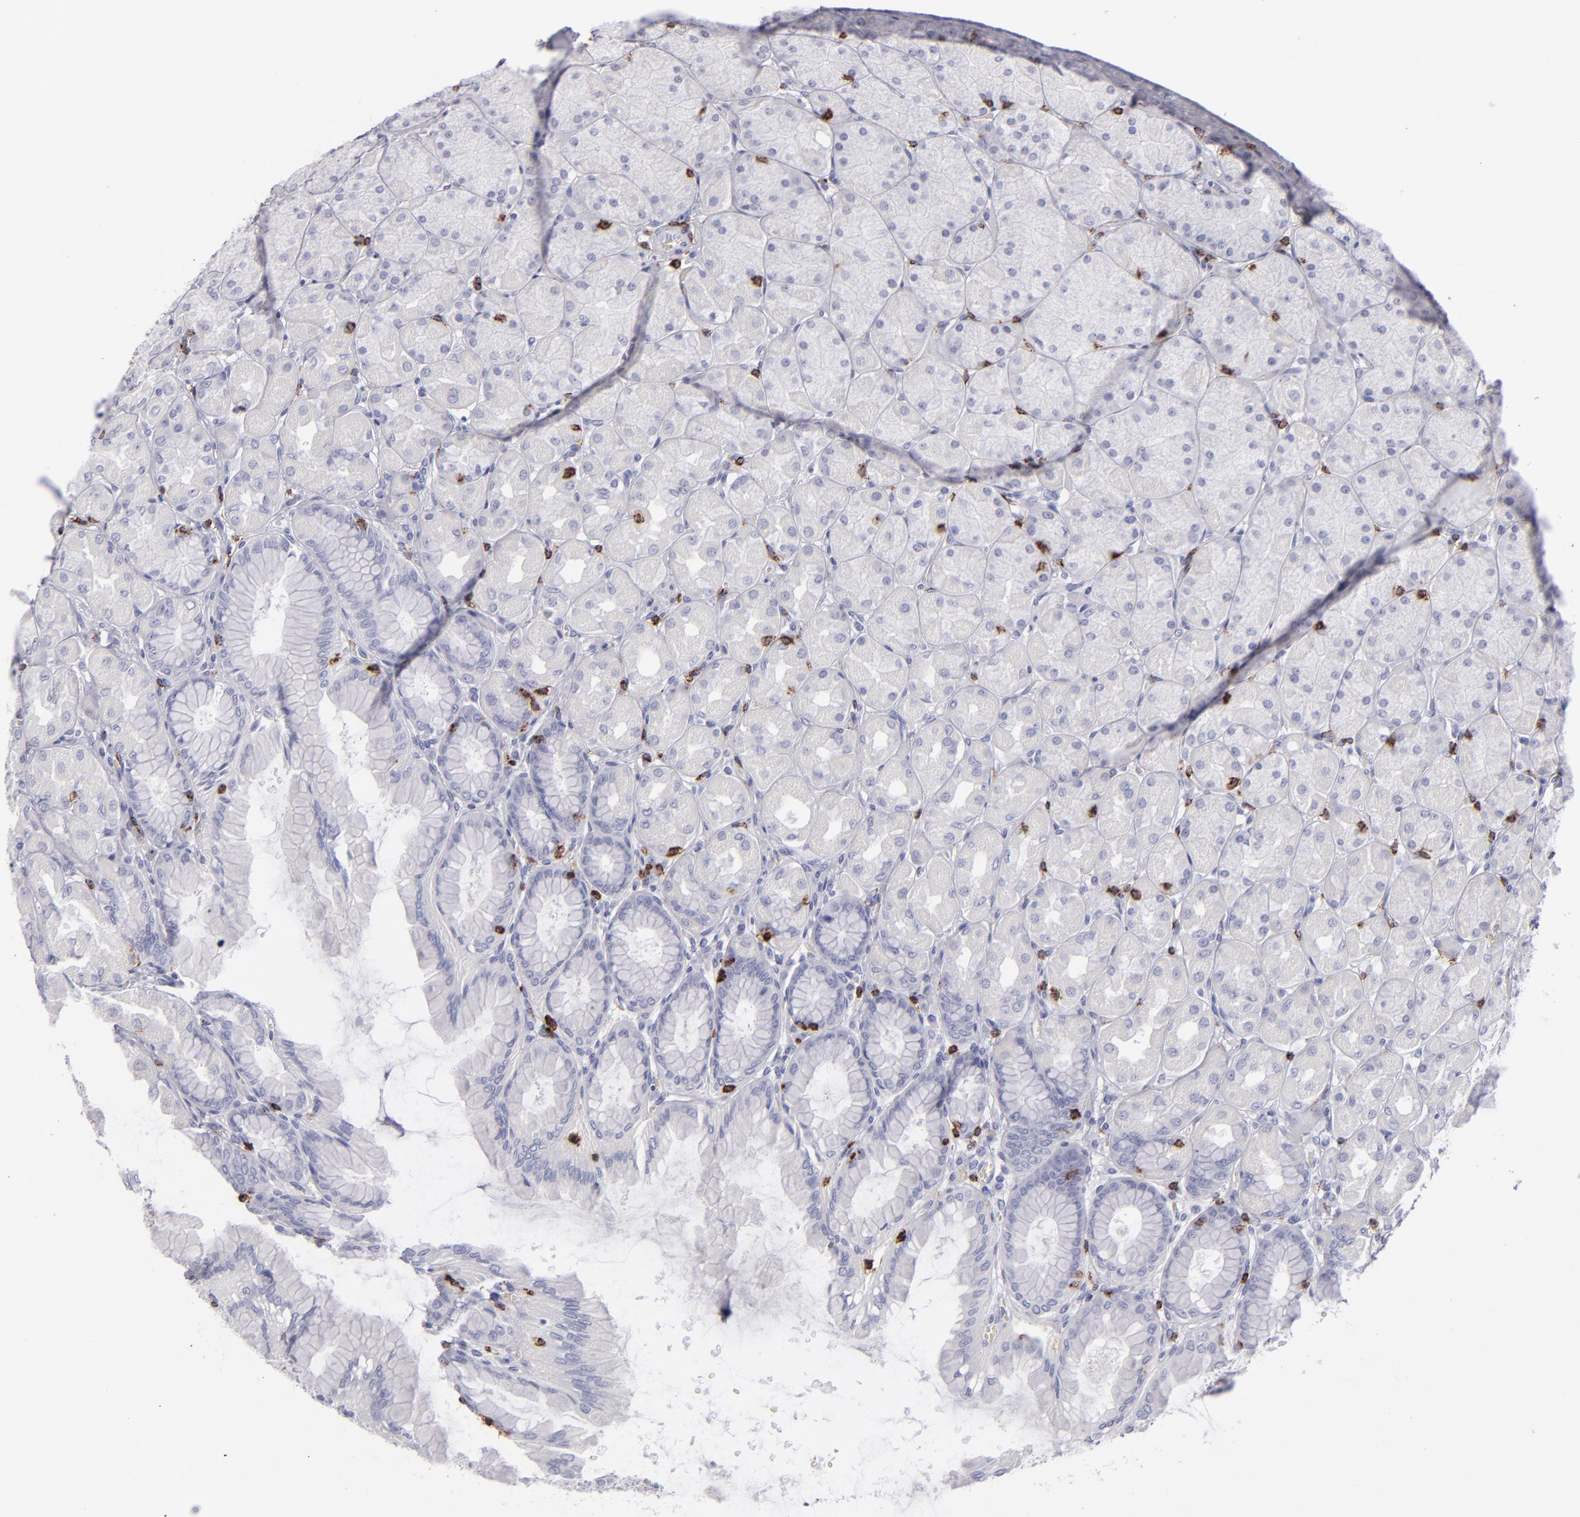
{"staining": {"intensity": "negative", "quantity": "none", "location": "none"}, "tissue": "stomach", "cell_type": "Glandular cells", "image_type": "normal", "snomed": [{"axis": "morphology", "description": "Normal tissue, NOS"}, {"axis": "topography", "description": "Stomach, upper"}], "caption": "Stomach stained for a protein using immunohistochemistry demonstrates no positivity glandular cells.", "gene": "CD2", "patient": {"sex": "female", "age": 56}}